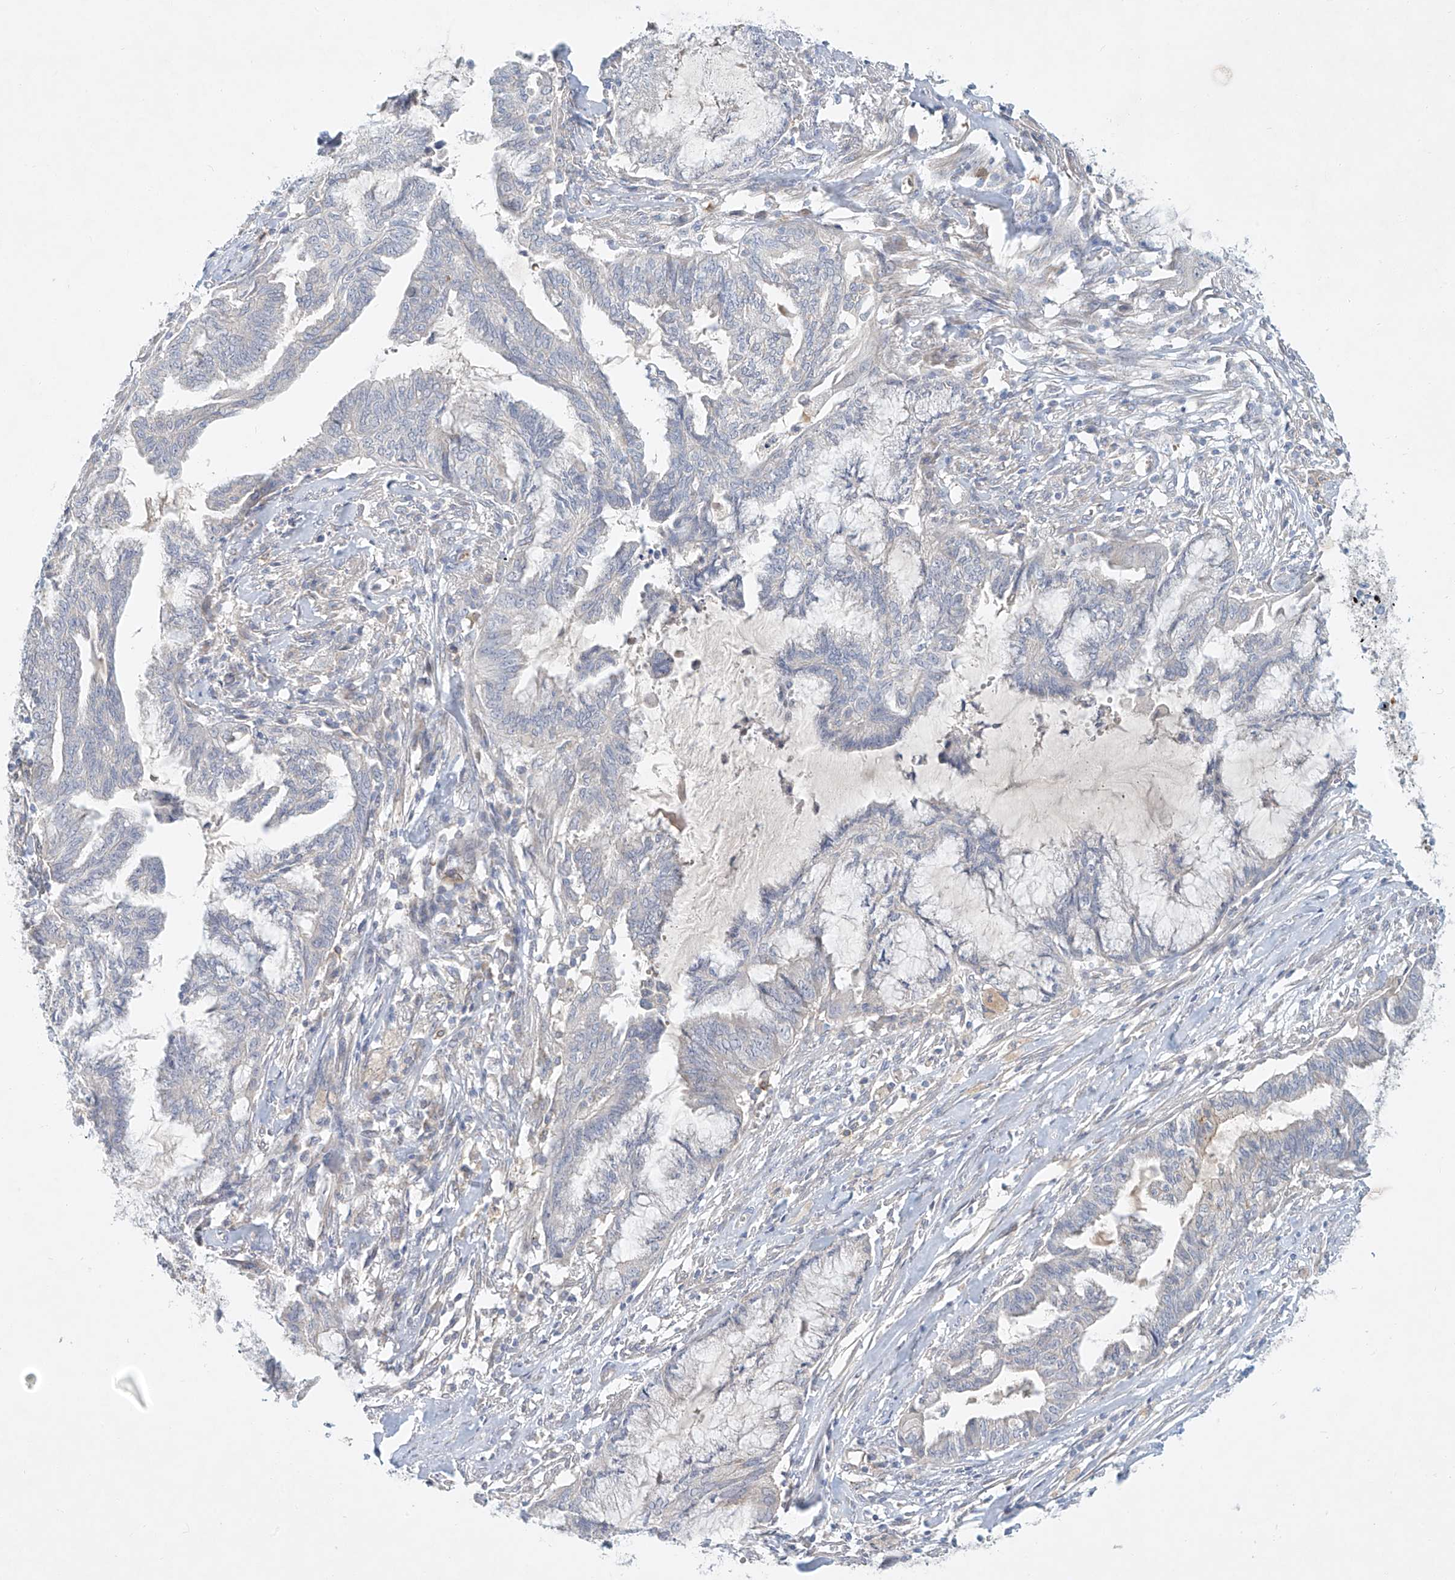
{"staining": {"intensity": "negative", "quantity": "none", "location": "none"}, "tissue": "endometrial cancer", "cell_type": "Tumor cells", "image_type": "cancer", "snomed": [{"axis": "morphology", "description": "Adenocarcinoma, NOS"}, {"axis": "topography", "description": "Endometrium"}], "caption": "Immunohistochemistry of human endometrial cancer (adenocarcinoma) demonstrates no staining in tumor cells.", "gene": "SYTL3", "patient": {"sex": "female", "age": 86}}